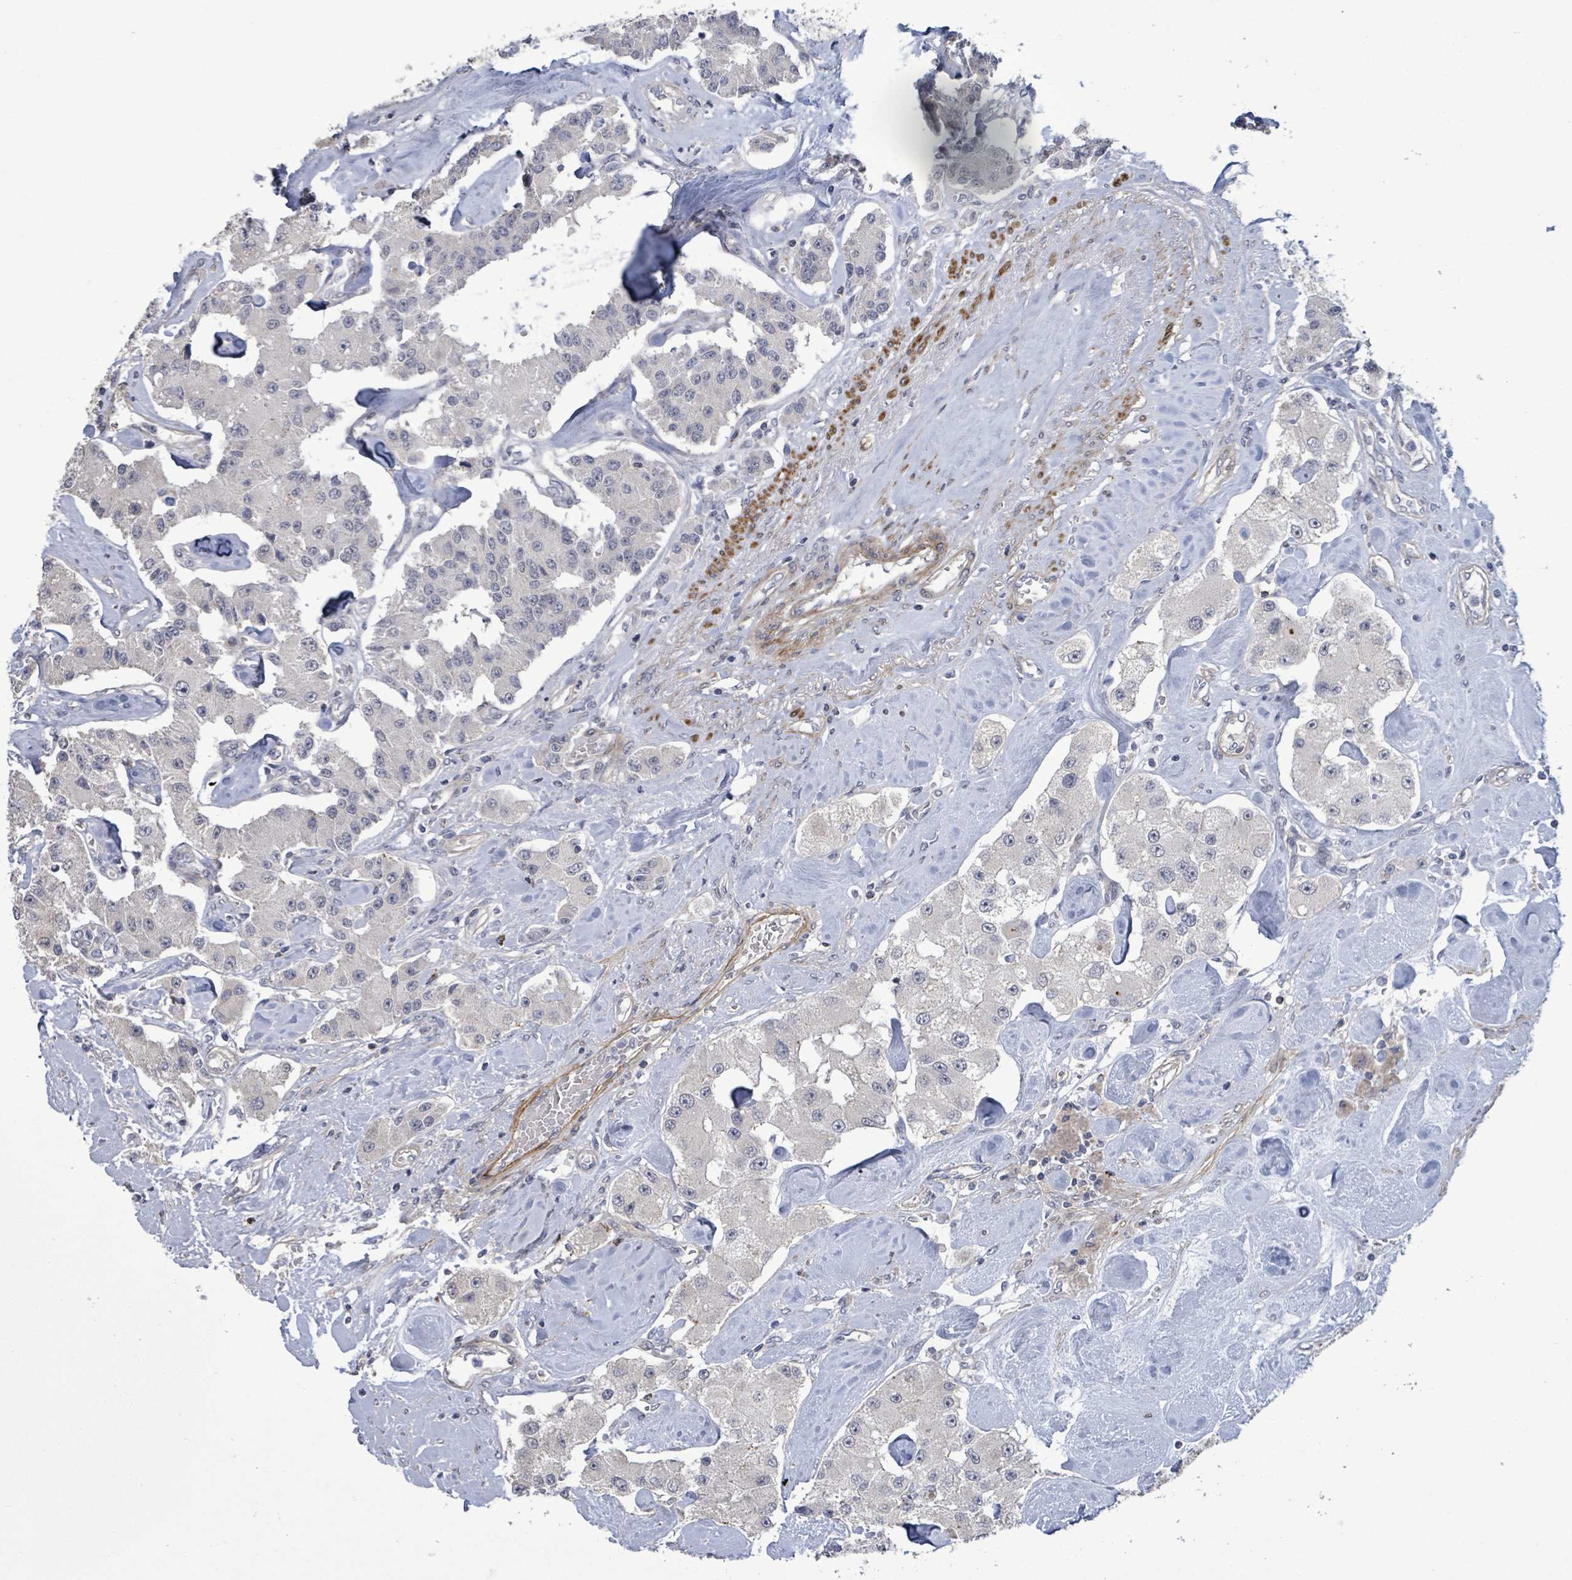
{"staining": {"intensity": "negative", "quantity": "none", "location": "none"}, "tissue": "carcinoid", "cell_type": "Tumor cells", "image_type": "cancer", "snomed": [{"axis": "morphology", "description": "Carcinoid, malignant, NOS"}, {"axis": "topography", "description": "Pancreas"}], "caption": "Immunohistochemical staining of human malignant carcinoid reveals no significant staining in tumor cells.", "gene": "AMMECR1", "patient": {"sex": "male", "age": 41}}